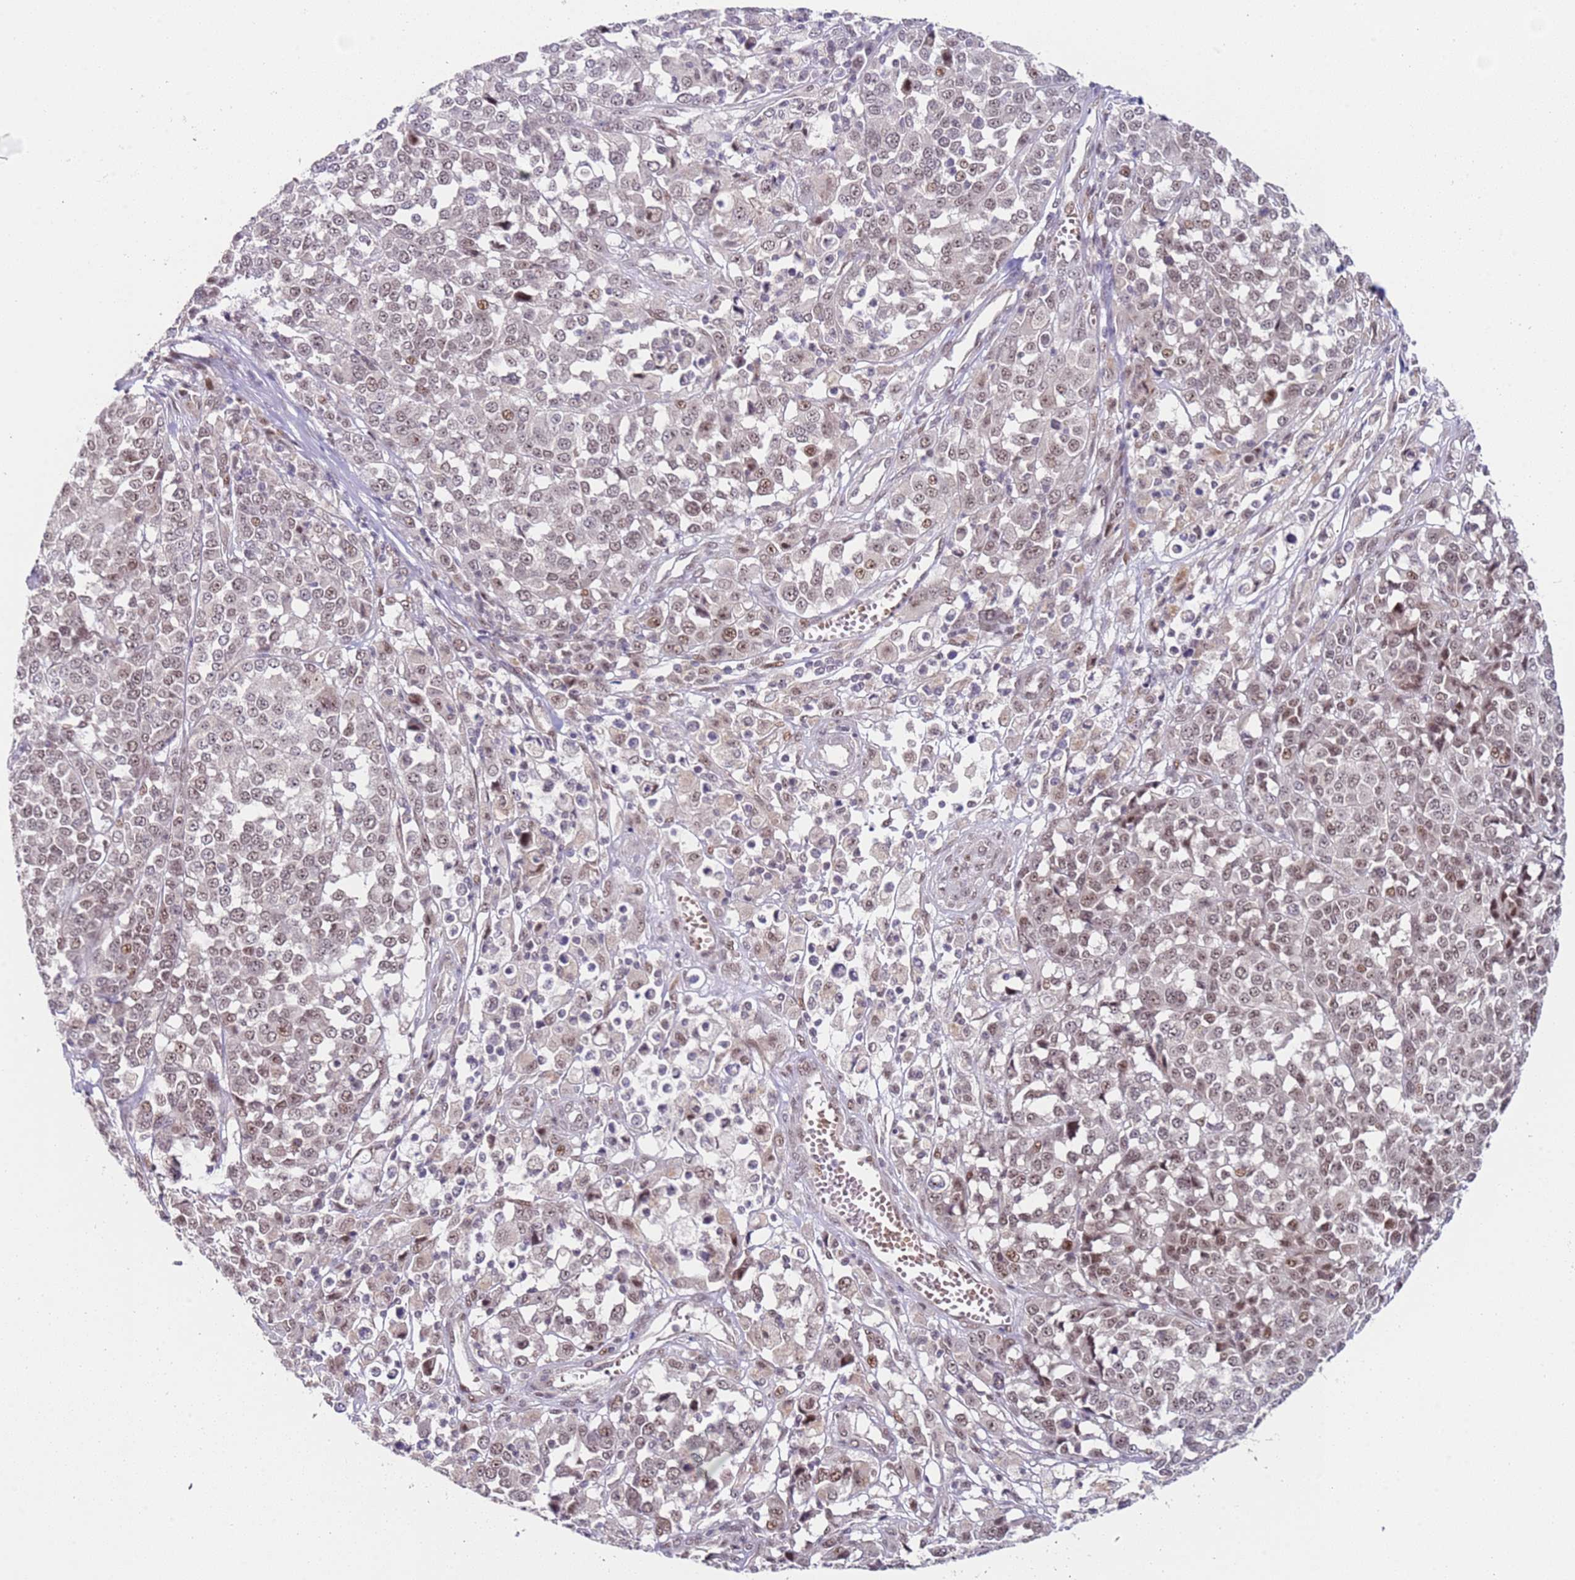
{"staining": {"intensity": "weak", "quantity": "25%-75%", "location": "nuclear"}, "tissue": "melanoma", "cell_type": "Tumor cells", "image_type": "cancer", "snomed": [{"axis": "morphology", "description": "Malignant melanoma, Metastatic site"}, {"axis": "topography", "description": "Lymph node"}], "caption": "The immunohistochemical stain labels weak nuclear positivity in tumor cells of melanoma tissue. The staining was performed using DAB to visualize the protein expression in brown, while the nuclei were stained in blue with hematoxylin (Magnification: 20x).", "gene": "LGALSL", "patient": {"sex": "male", "age": 44}}